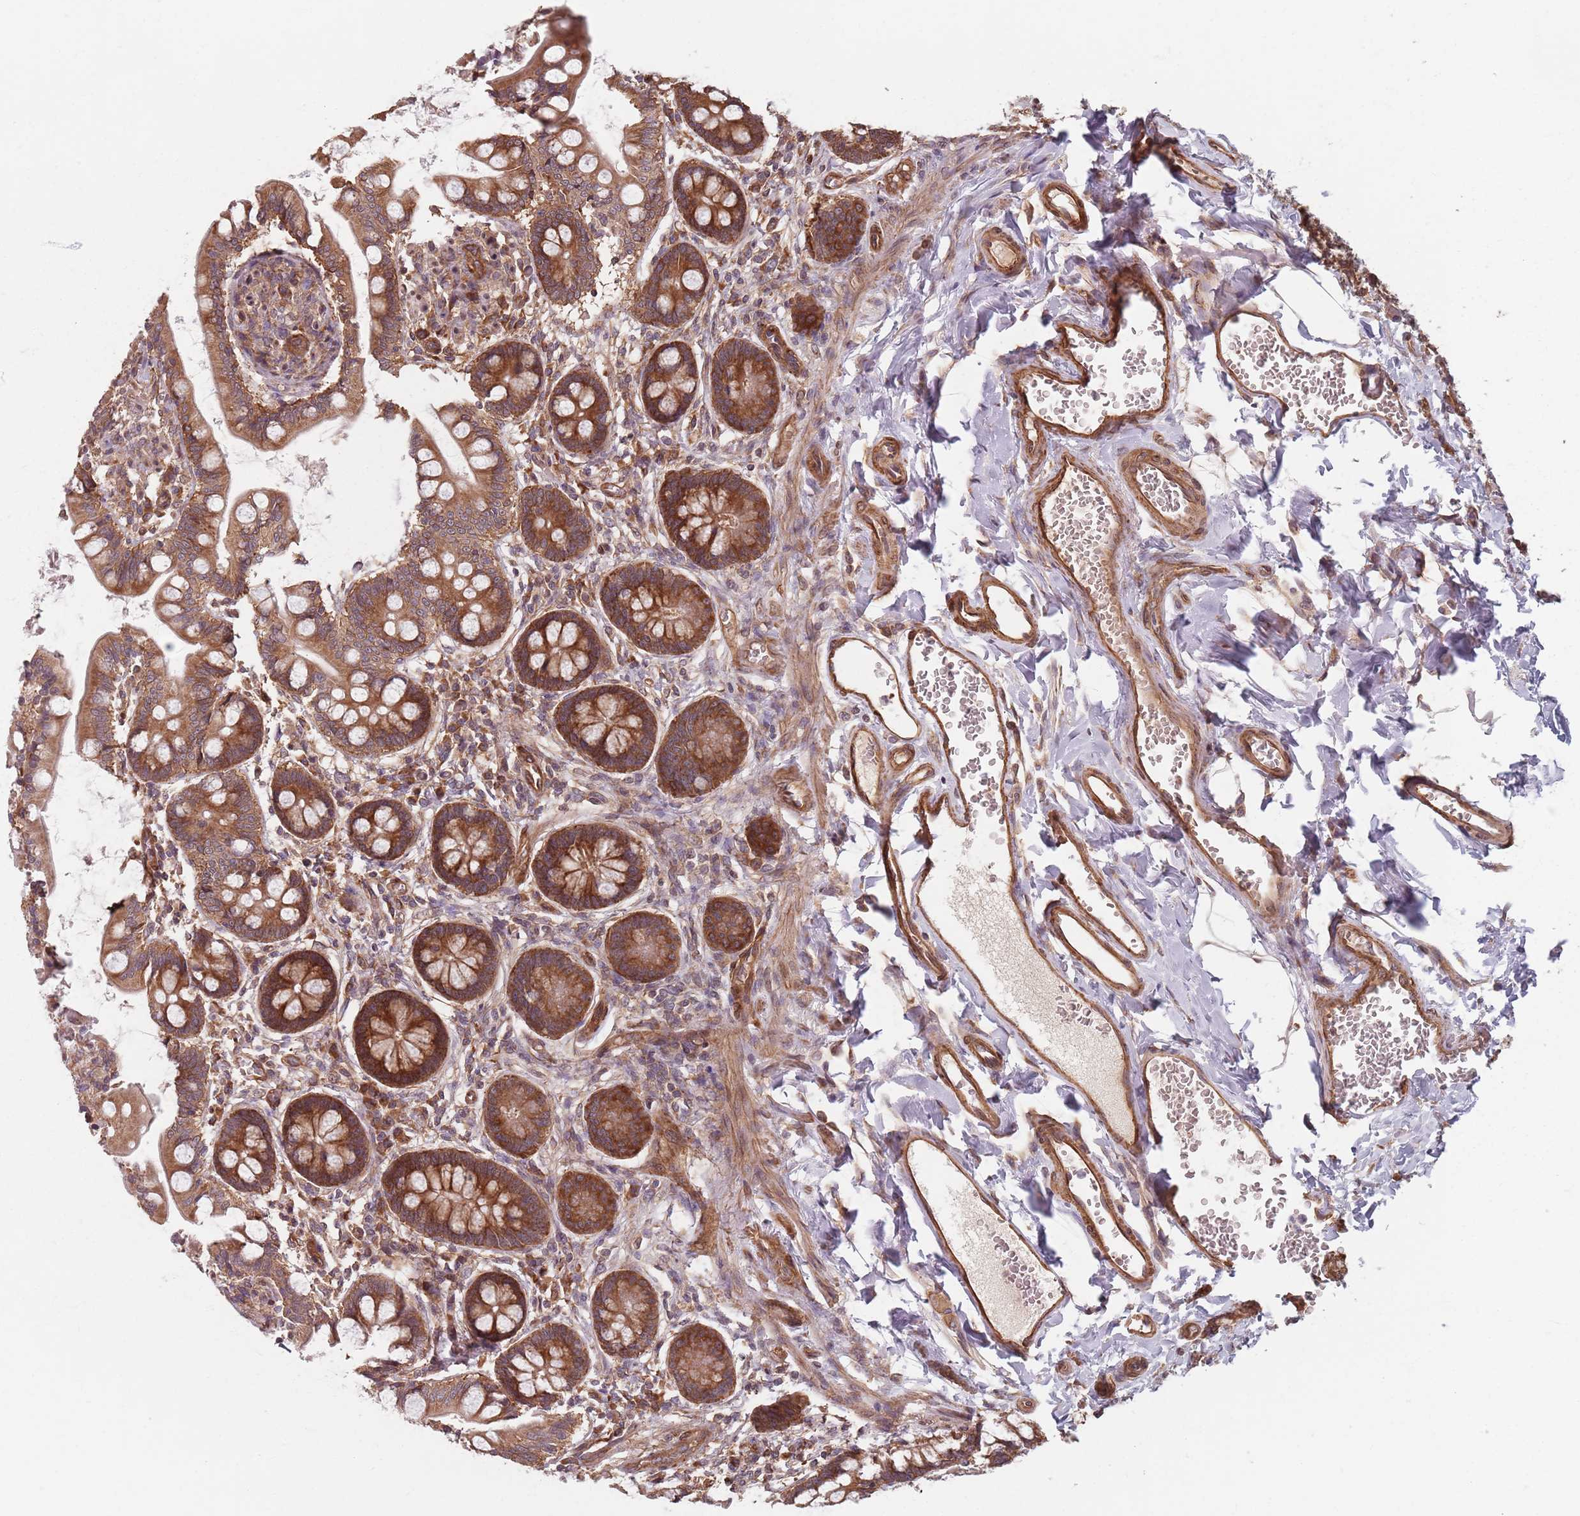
{"staining": {"intensity": "strong", "quantity": ">75%", "location": "cytoplasmic/membranous"}, "tissue": "small intestine", "cell_type": "Glandular cells", "image_type": "normal", "snomed": [{"axis": "morphology", "description": "Normal tissue, NOS"}, {"axis": "topography", "description": "Small intestine"}], "caption": "Immunohistochemistry micrograph of benign small intestine stained for a protein (brown), which demonstrates high levels of strong cytoplasmic/membranous staining in approximately >75% of glandular cells.", "gene": "NOTCH3", "patient": {"sex": "male", "age": 52}}